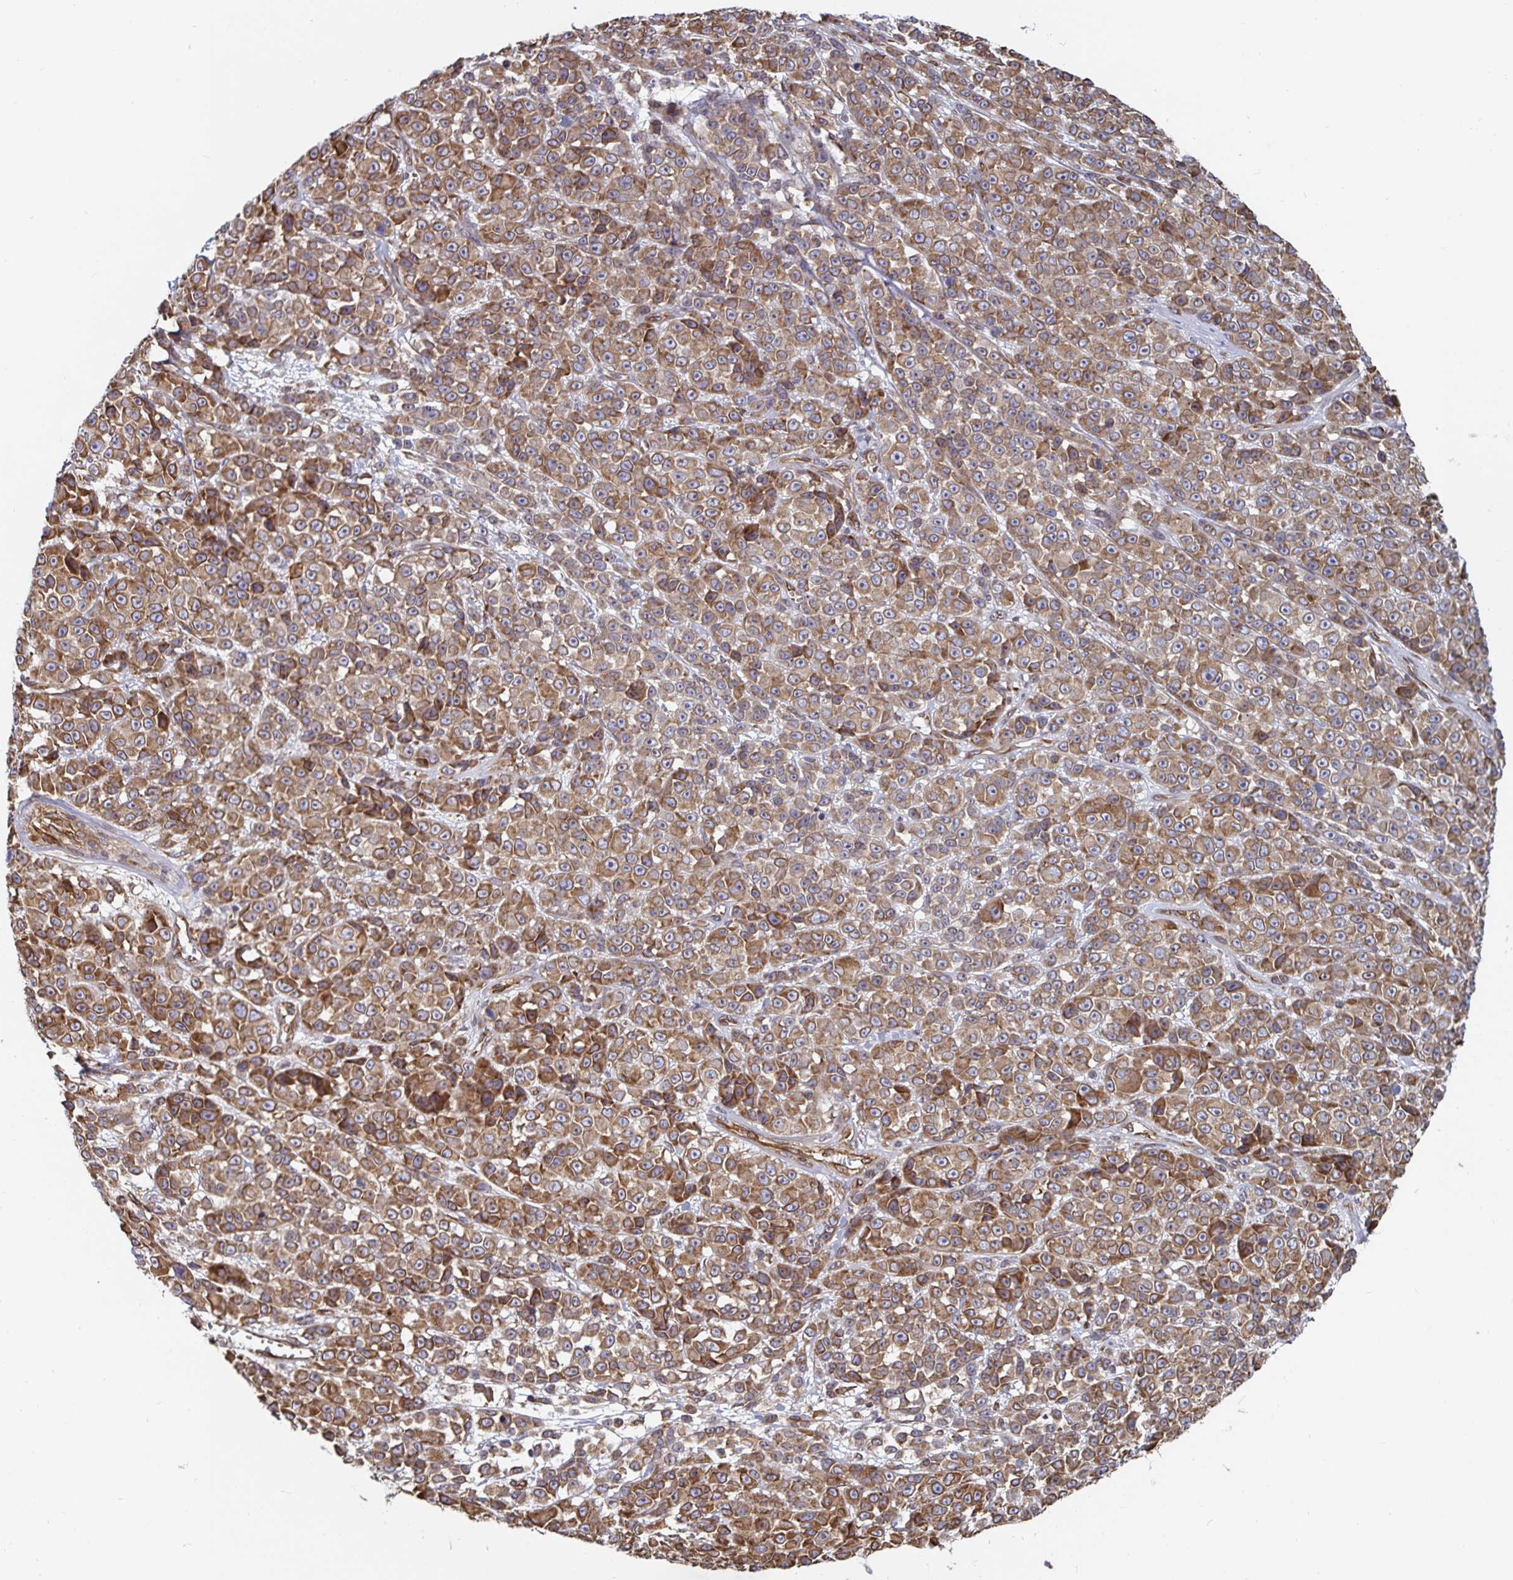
{"staining": {"intensity": "moderate", "quantity": ">75%", "location": "cytoplasmic/membranous"}, "tissue": "melanoma", "cell_type": "Tumor cells", "image_type": "cancer", "snomed": [{"axis": "morphology", "description": "Malignant melanoma, NOS"}, {"axis": "topography", "description": "Skin"}, {"axis": "topography", "description": "Skin of back"}], "caption": "This image displays IHC staining of malignant melanoma, with medium moderate cytoplasmic/membranous positivity in about >75% of tumor cells.", "gene": "BCAP29", "patient": {"sex": "male", "age": 91}}